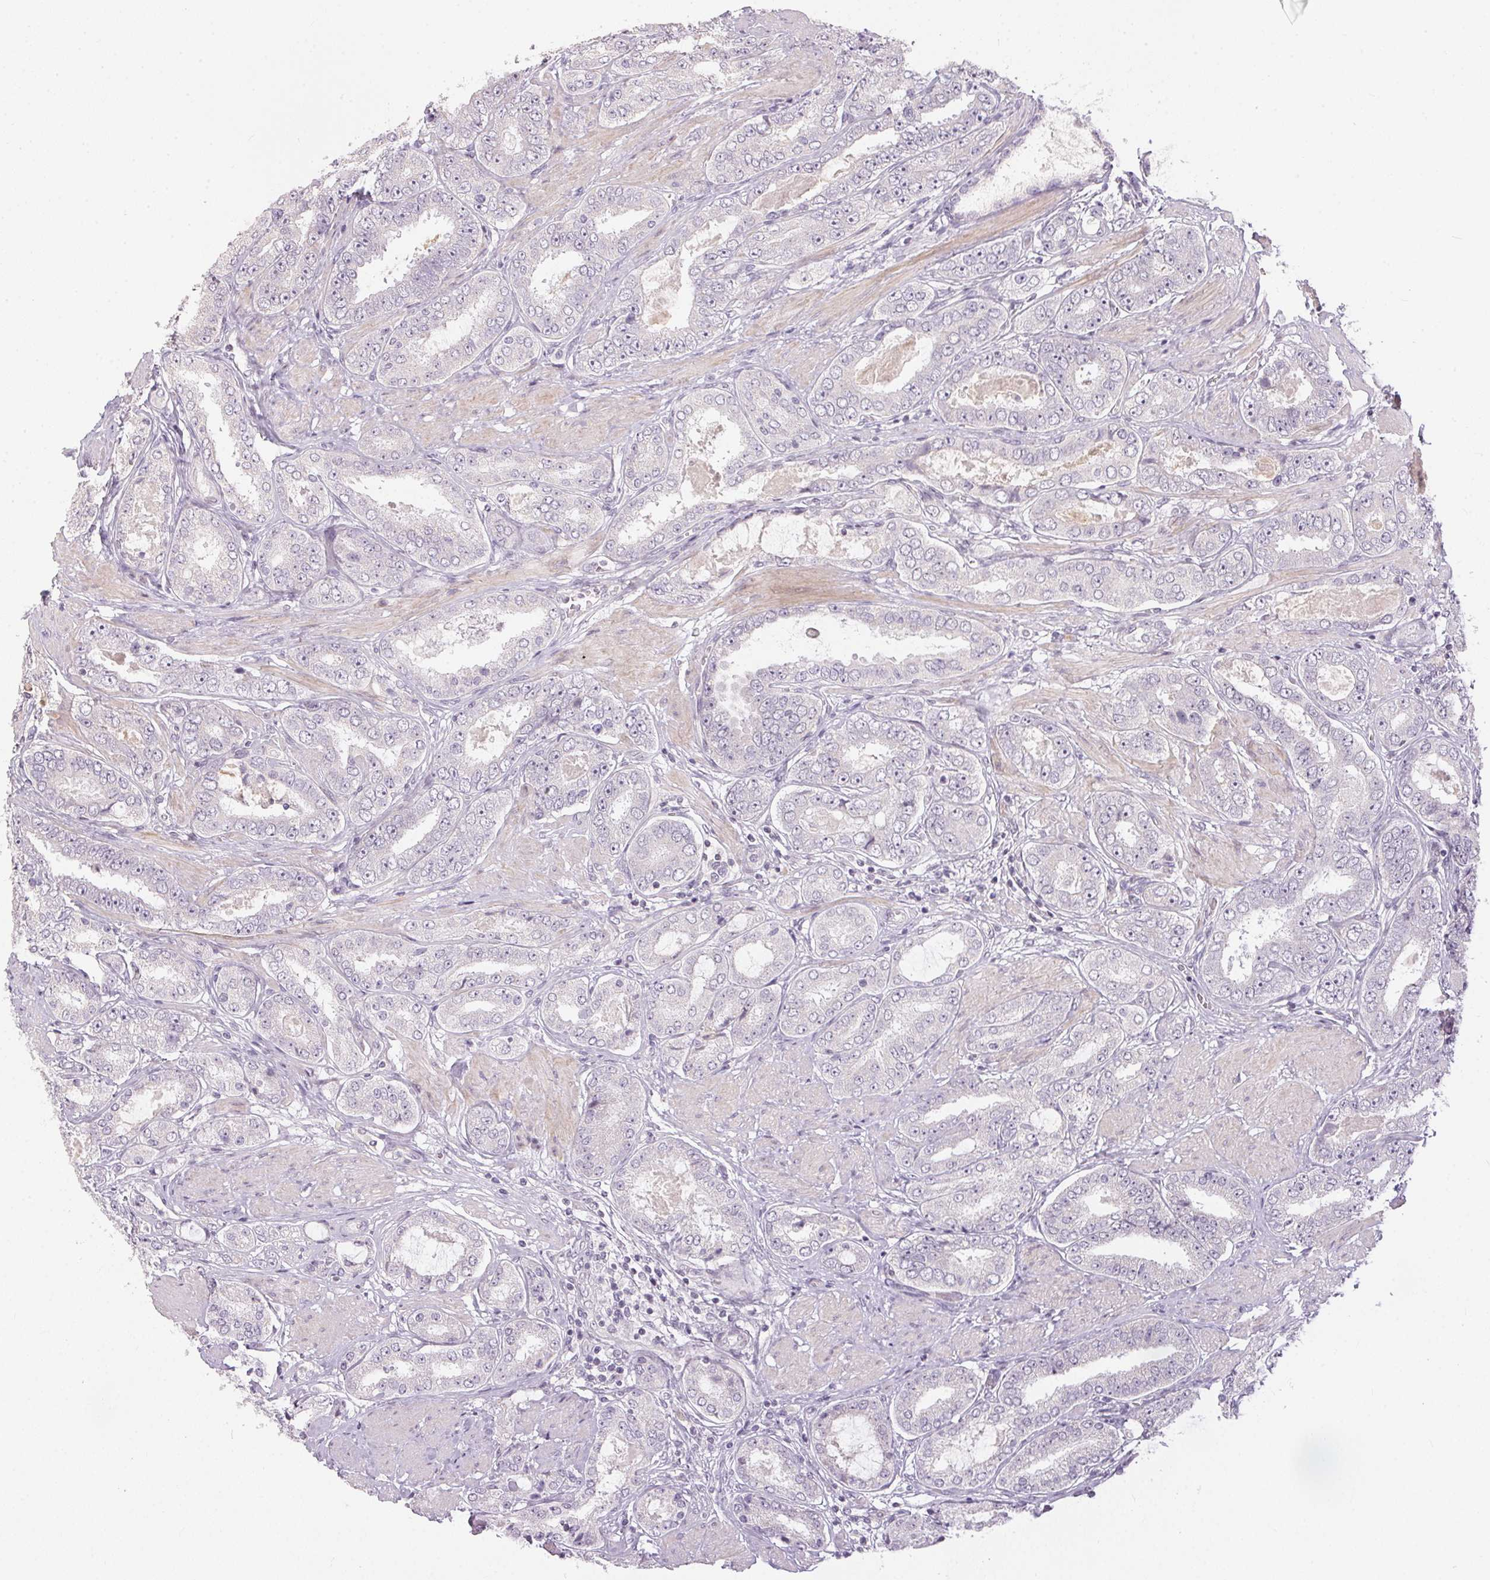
{"staining": {"intensity": "negative", "quantity": "none", "location": "none"}, "tissue": "prostate cancer", "cell_type": "Tumor cells", "image_type": "cancer", "snomed": [{"axis": "morphology", "description": "Adenocarcinoma, High grade"}, {"axis": "topography", "description": "Prostate"}], "caption": "A histopathology image of prostate high-grade adenocarcinoma stained for a protein displays no brown staining in tumor cells.", "gene": "GDAP1L1", "patient": {"sex": "male", "age": 63}}